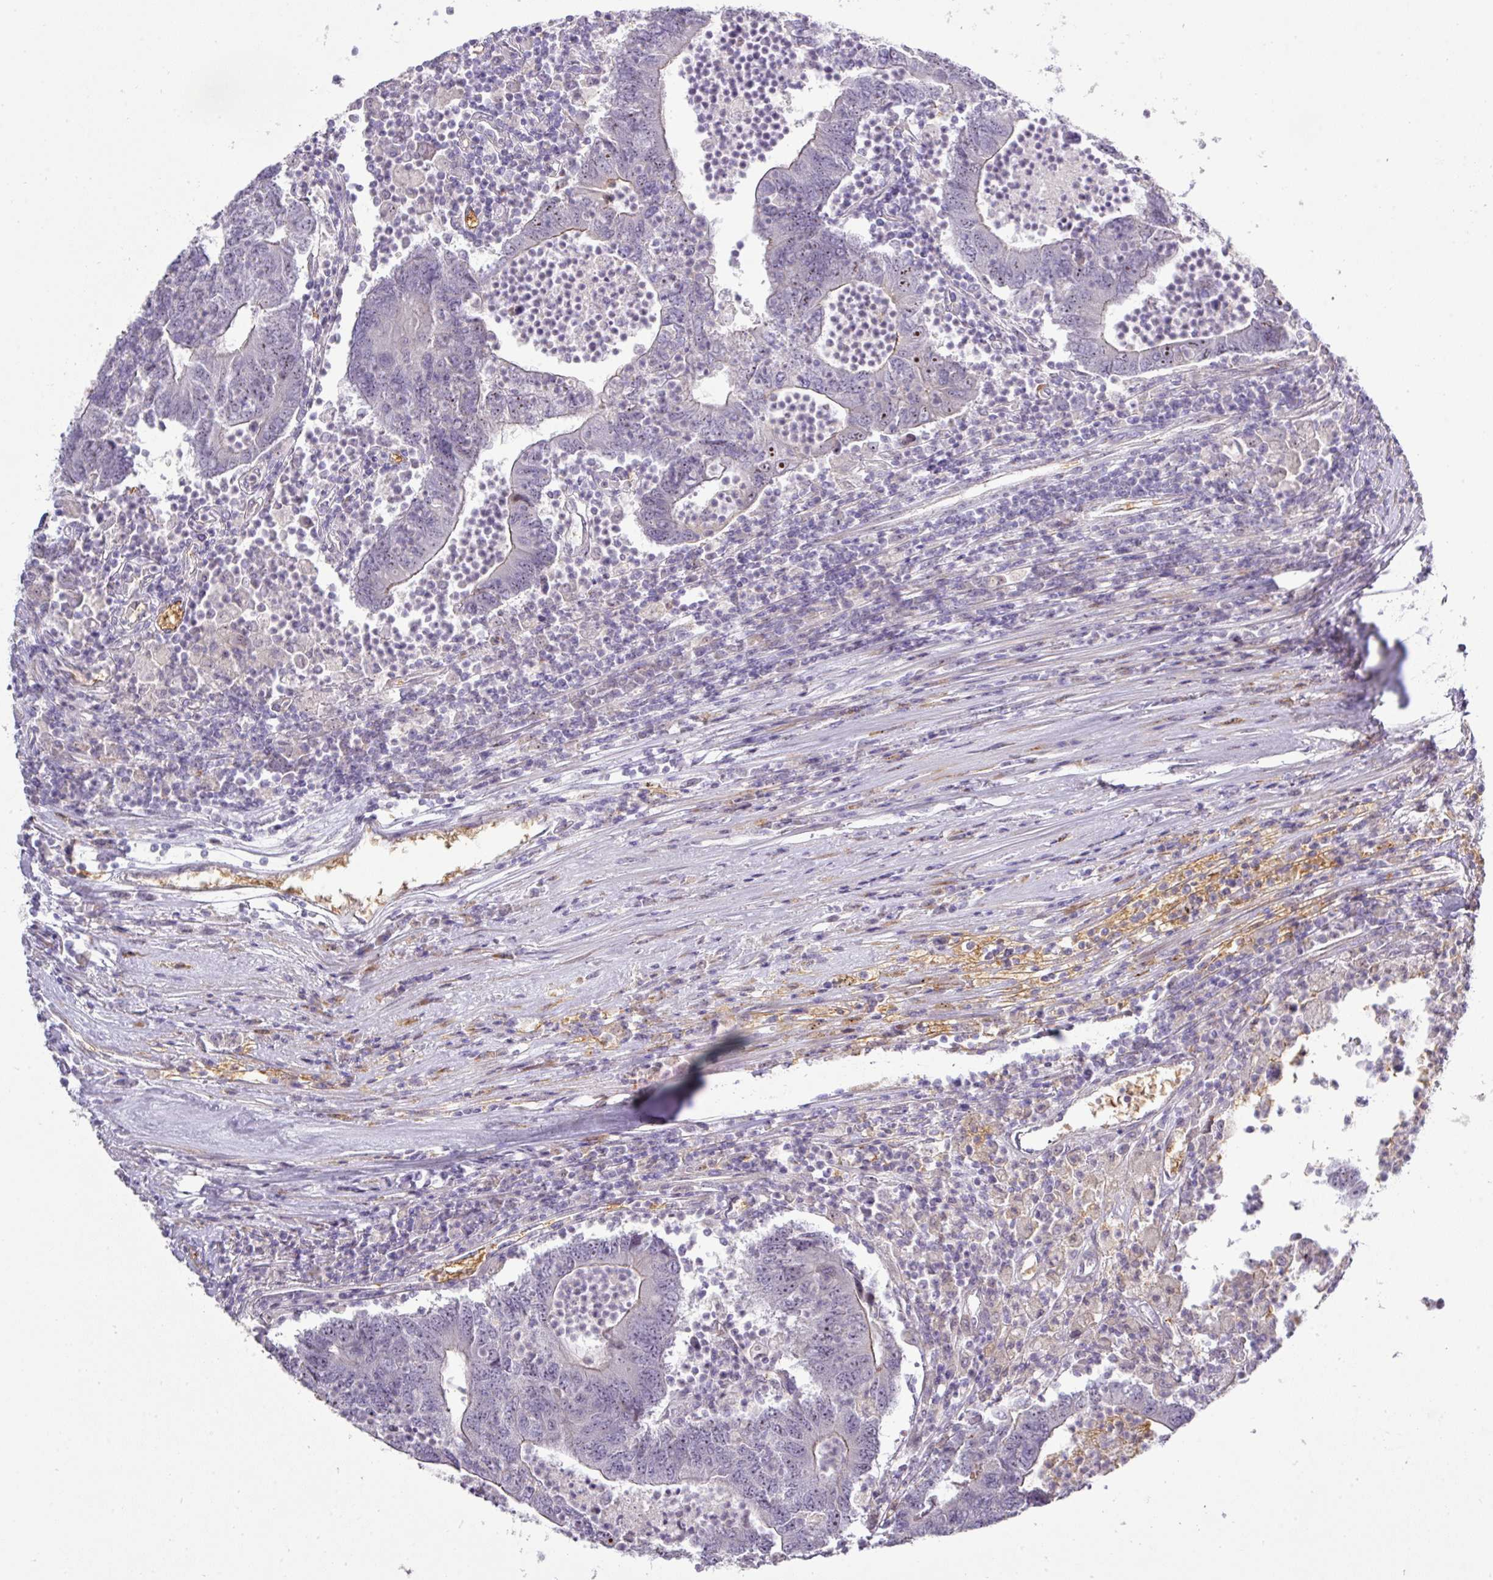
{"staining": {"intensity": "negative", "quantity": "none", "location": "none"}, "tissue": "colorectal cancer", "cell_type": "Tumor cells", "image_type": "cancer", "snomed": [{"axis": "morphology", "description": "Adenocarcinoma, NOS"}, {"axis": "topography", "description": "Colon"}], "caption": "This is an immunohistochemistry (IHC) photomicrograph of human colorectal cancer (adenocarcinoma). There is no expression in tumor cells.", "gene": "ATP6V1F", "patient": {"sex": "female", "age": 48}}